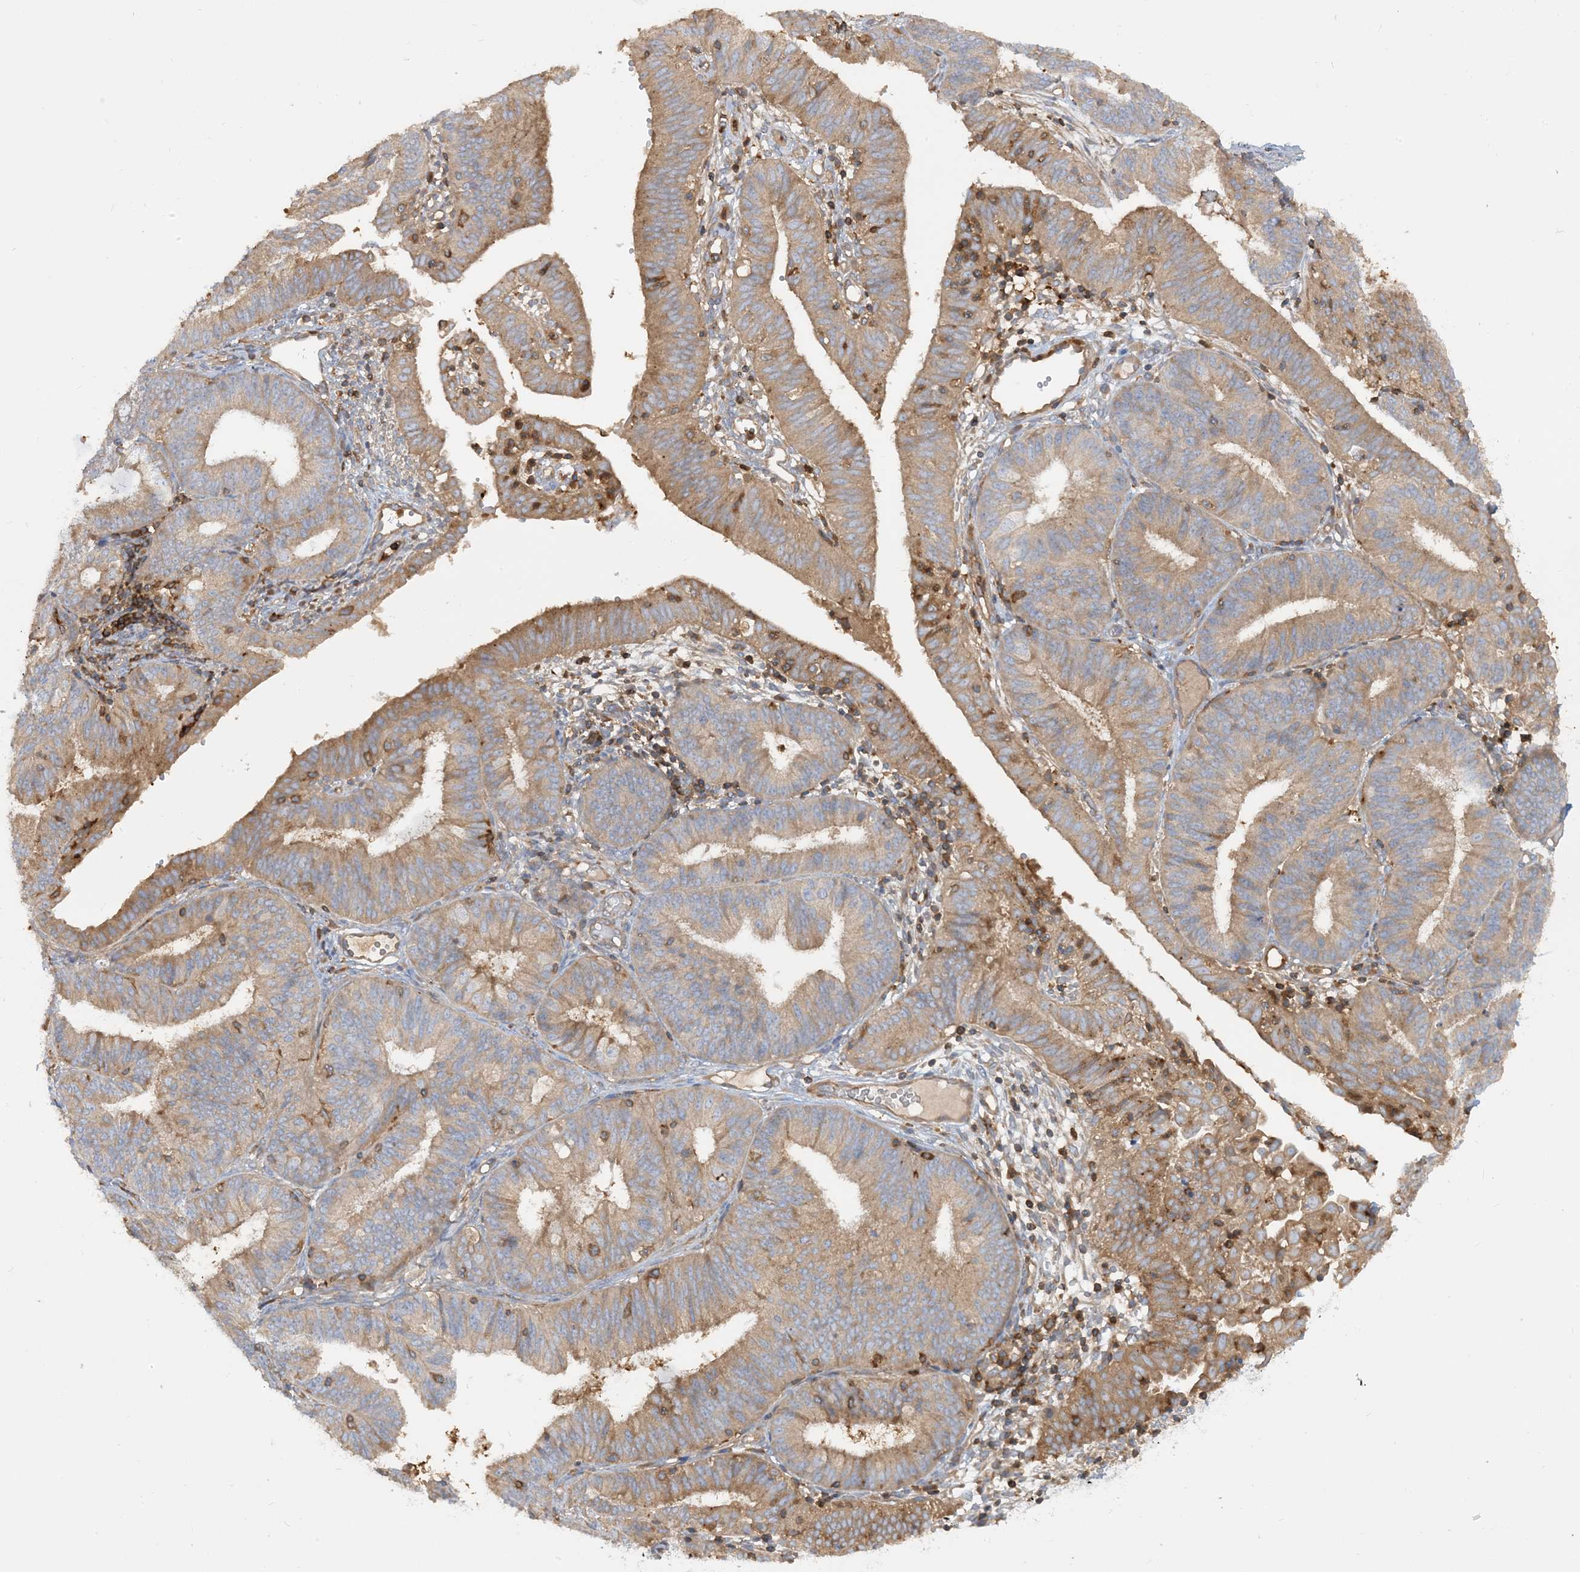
{"staining": {"intensity": "moderate", "quantity": ">75%", "location": "cytoplasmic/membranous"}, "tissue": "endometrial cancer", "cell_type": "Tumor cells", "image_type": "cancer", "snomed": [{"axis": "morphology", "description": "Adenocarcinoma, NOS"}, {"axis": "topography", "description": "Endometrium"}], "caption": "Immunohistochemical staining of human adenocarcinoma (endometrial) shows moderate cytoplasmic/membranous protein positivity in about >75% of tumor cells.", "gene": "SFMBT2", "patient": {"sex": "female", "age": 51}}